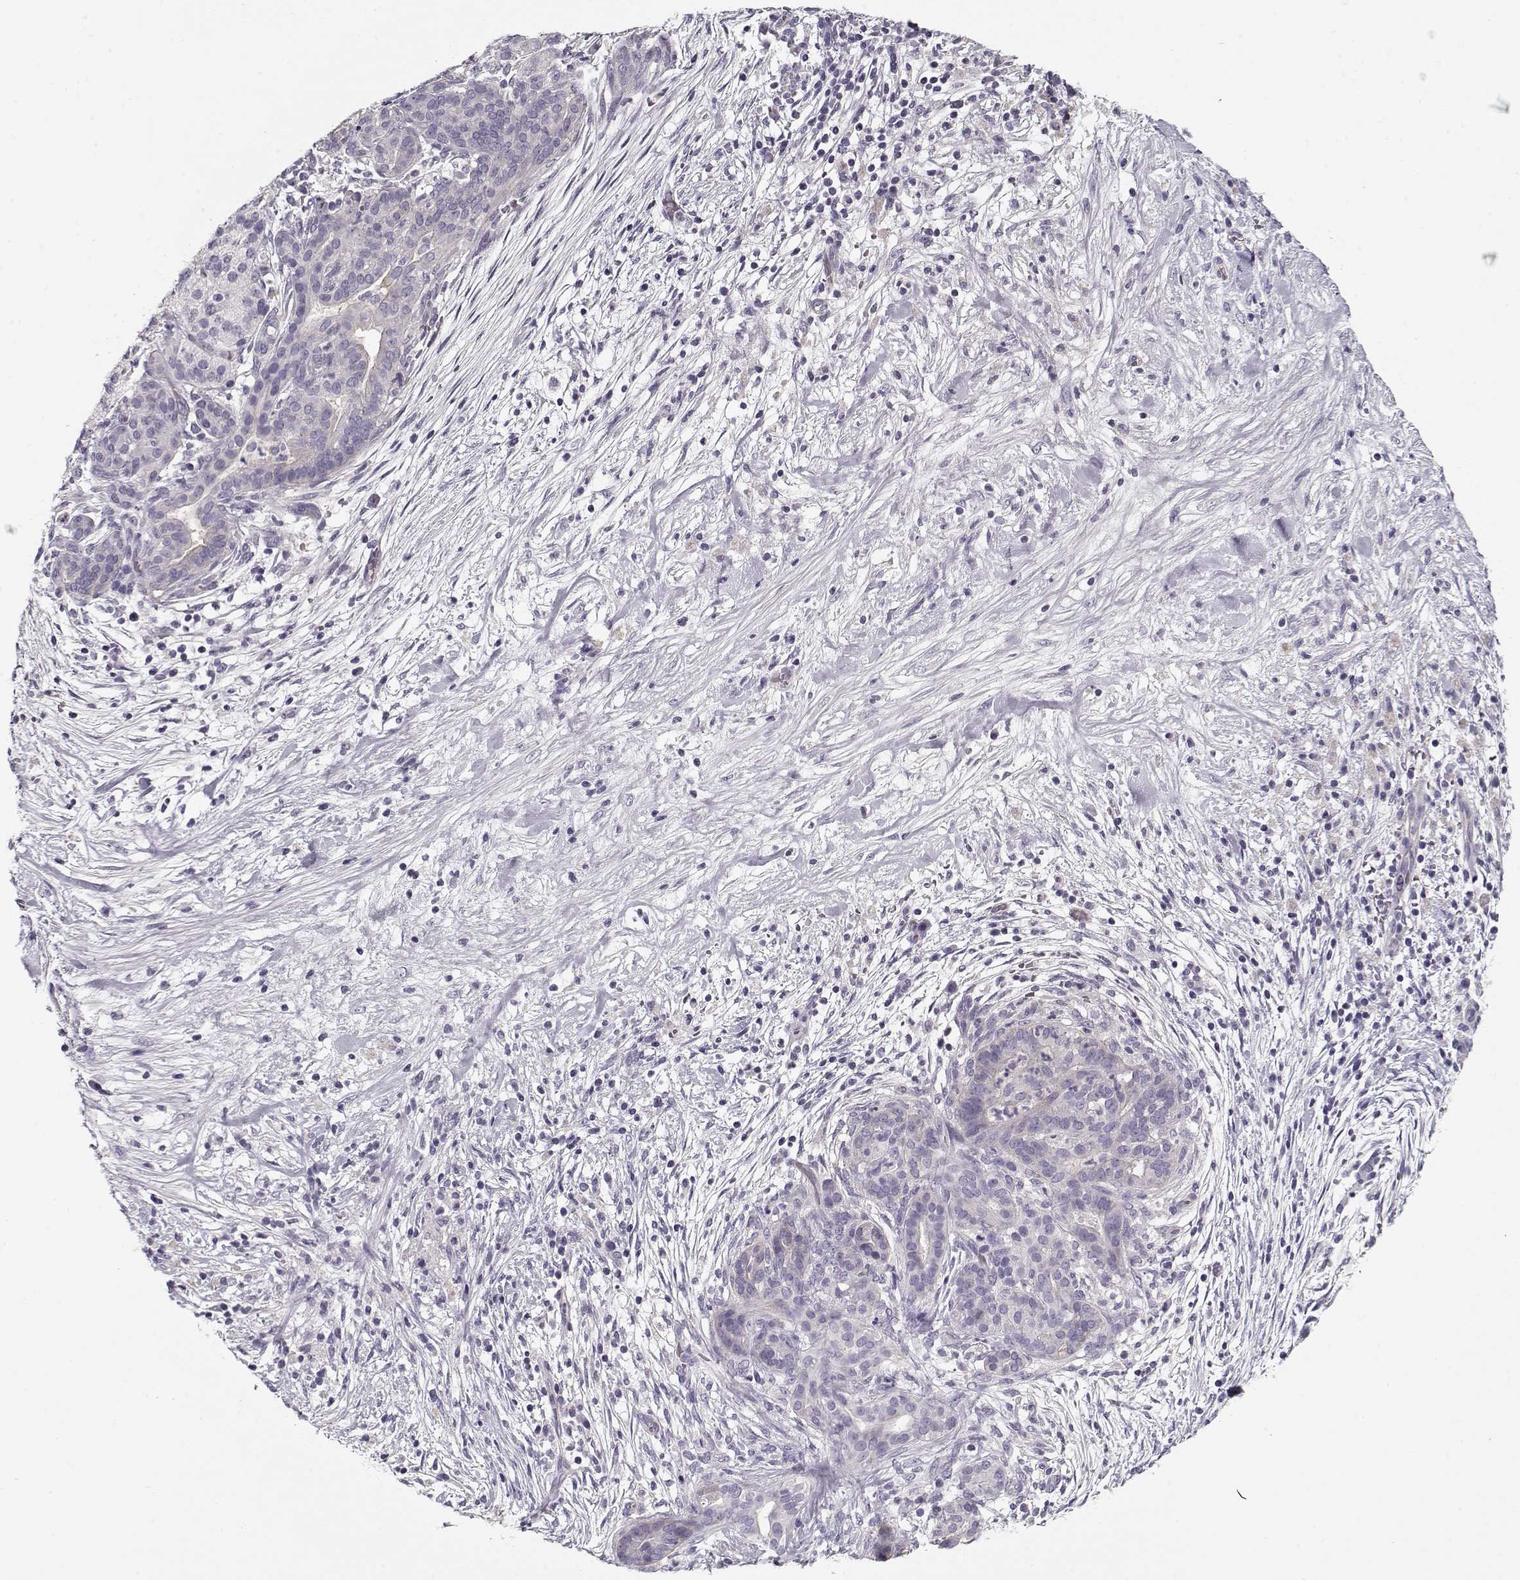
{"staining": {"intensity": "negative", "quantity": "none", "location": "none"}, "tissue": "pancreatic cancer", "cell_type": "Tumor cells", "image_type": "cancer", "snomed": [{"axis": "morphology", "description": "Adenocarcinoma, NOS"}, {"axis": "topography", "description": "Pancreas"}], "caption": "IHC of pancreatic cancer (adenocarcinoma) demonstrates no positivity in tumor cells.", "gene": "CCDC136", "patient": {"sex": "male", "age": 44}}